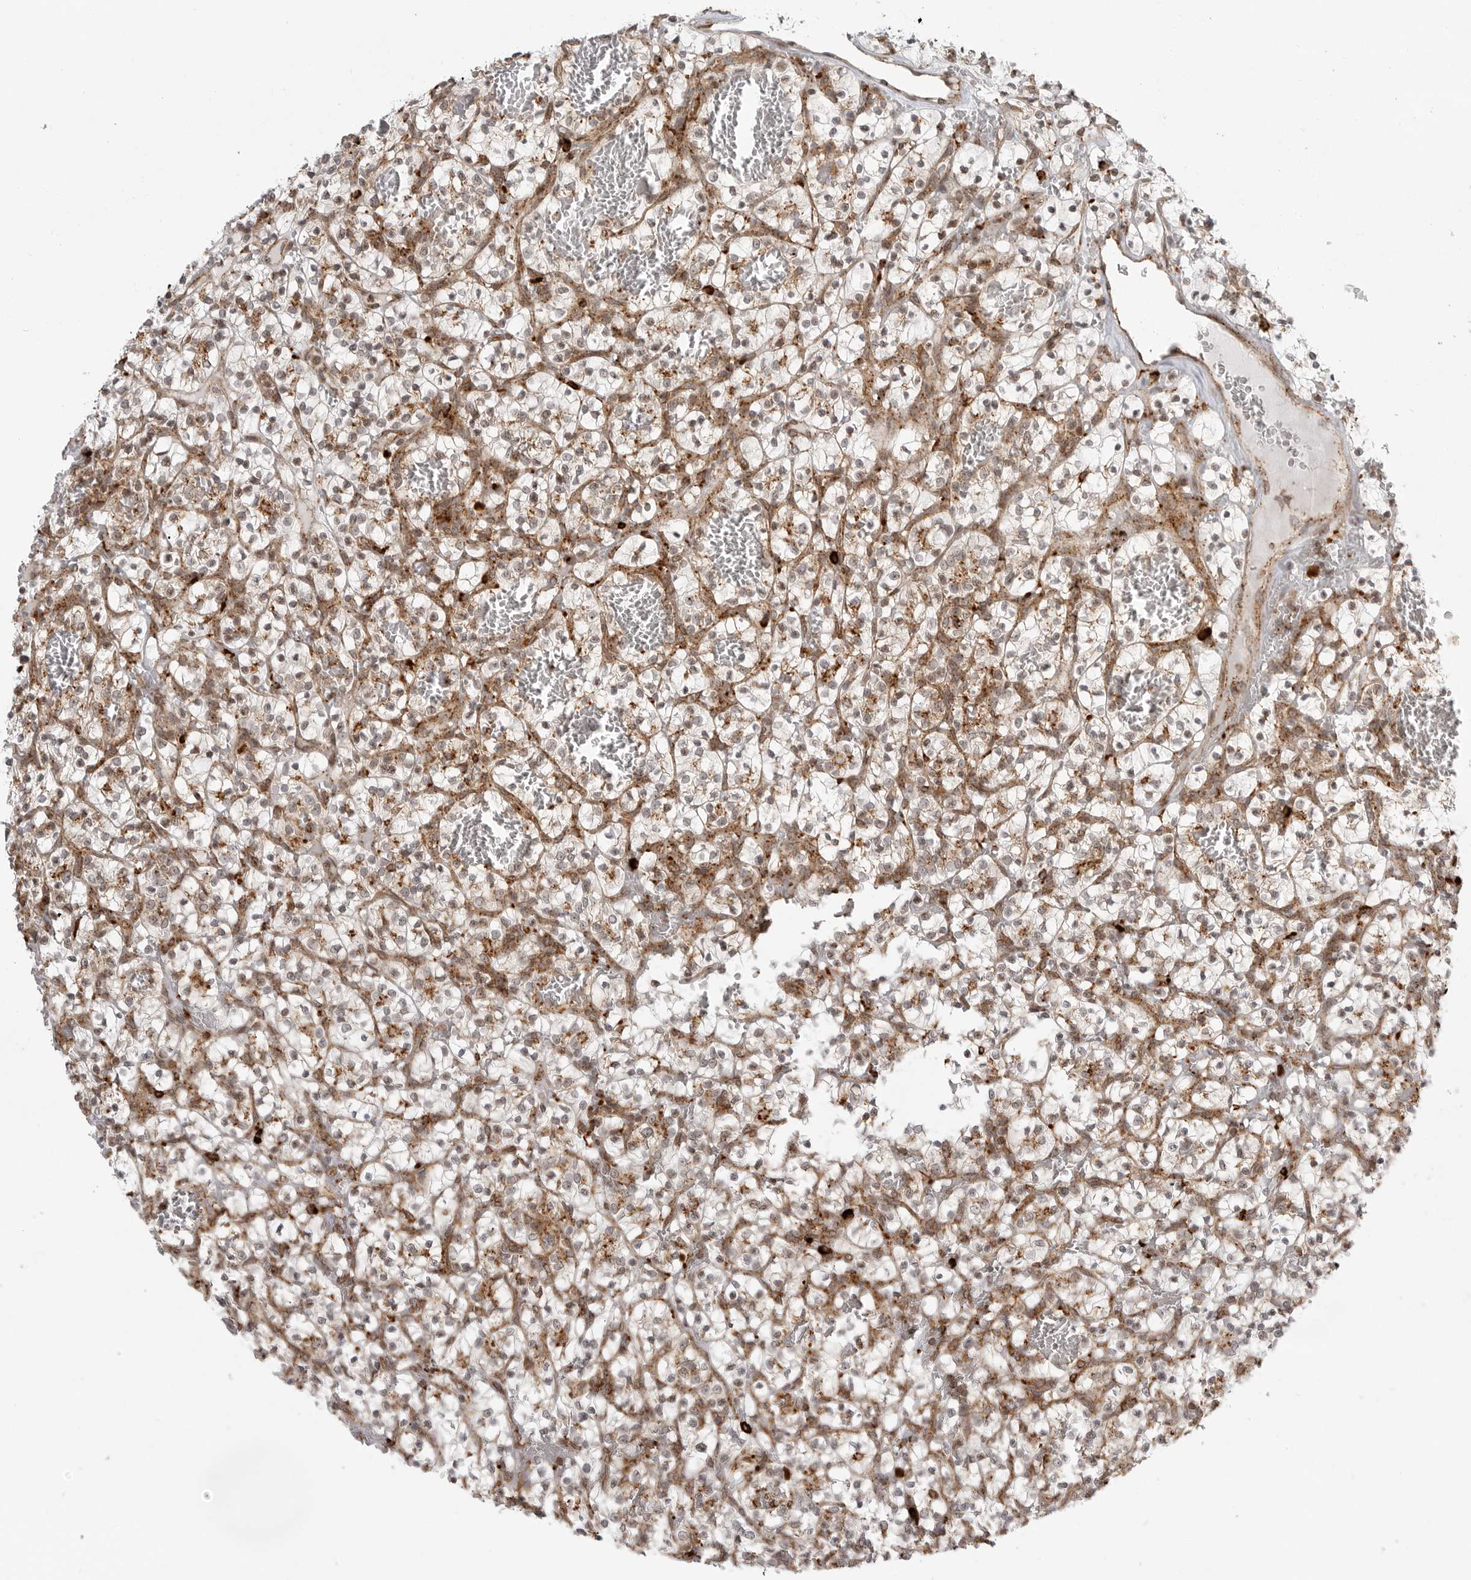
{"staining": {"intensity": "moderate", "quantity": ">75%", "location": "cytoplasmic/membranous"}, "tissue": "renal cancer", "cell_type": "Tumor cells", "image_type": "cancer", "snomed": [{"axis": "morphology", "description": "Adenocarcinoma, NOS"}, {"axis": "topography", "description": "Kidney"}], "caption": "About >75% of tumor cells in human renal adenocarcinoma reveal moderate cytoplasmic/membranous protein expression as visualized by brown immunohistochemical staining.", "gene": "IDUA", "patient": {"sex": "female", "age": 57}}